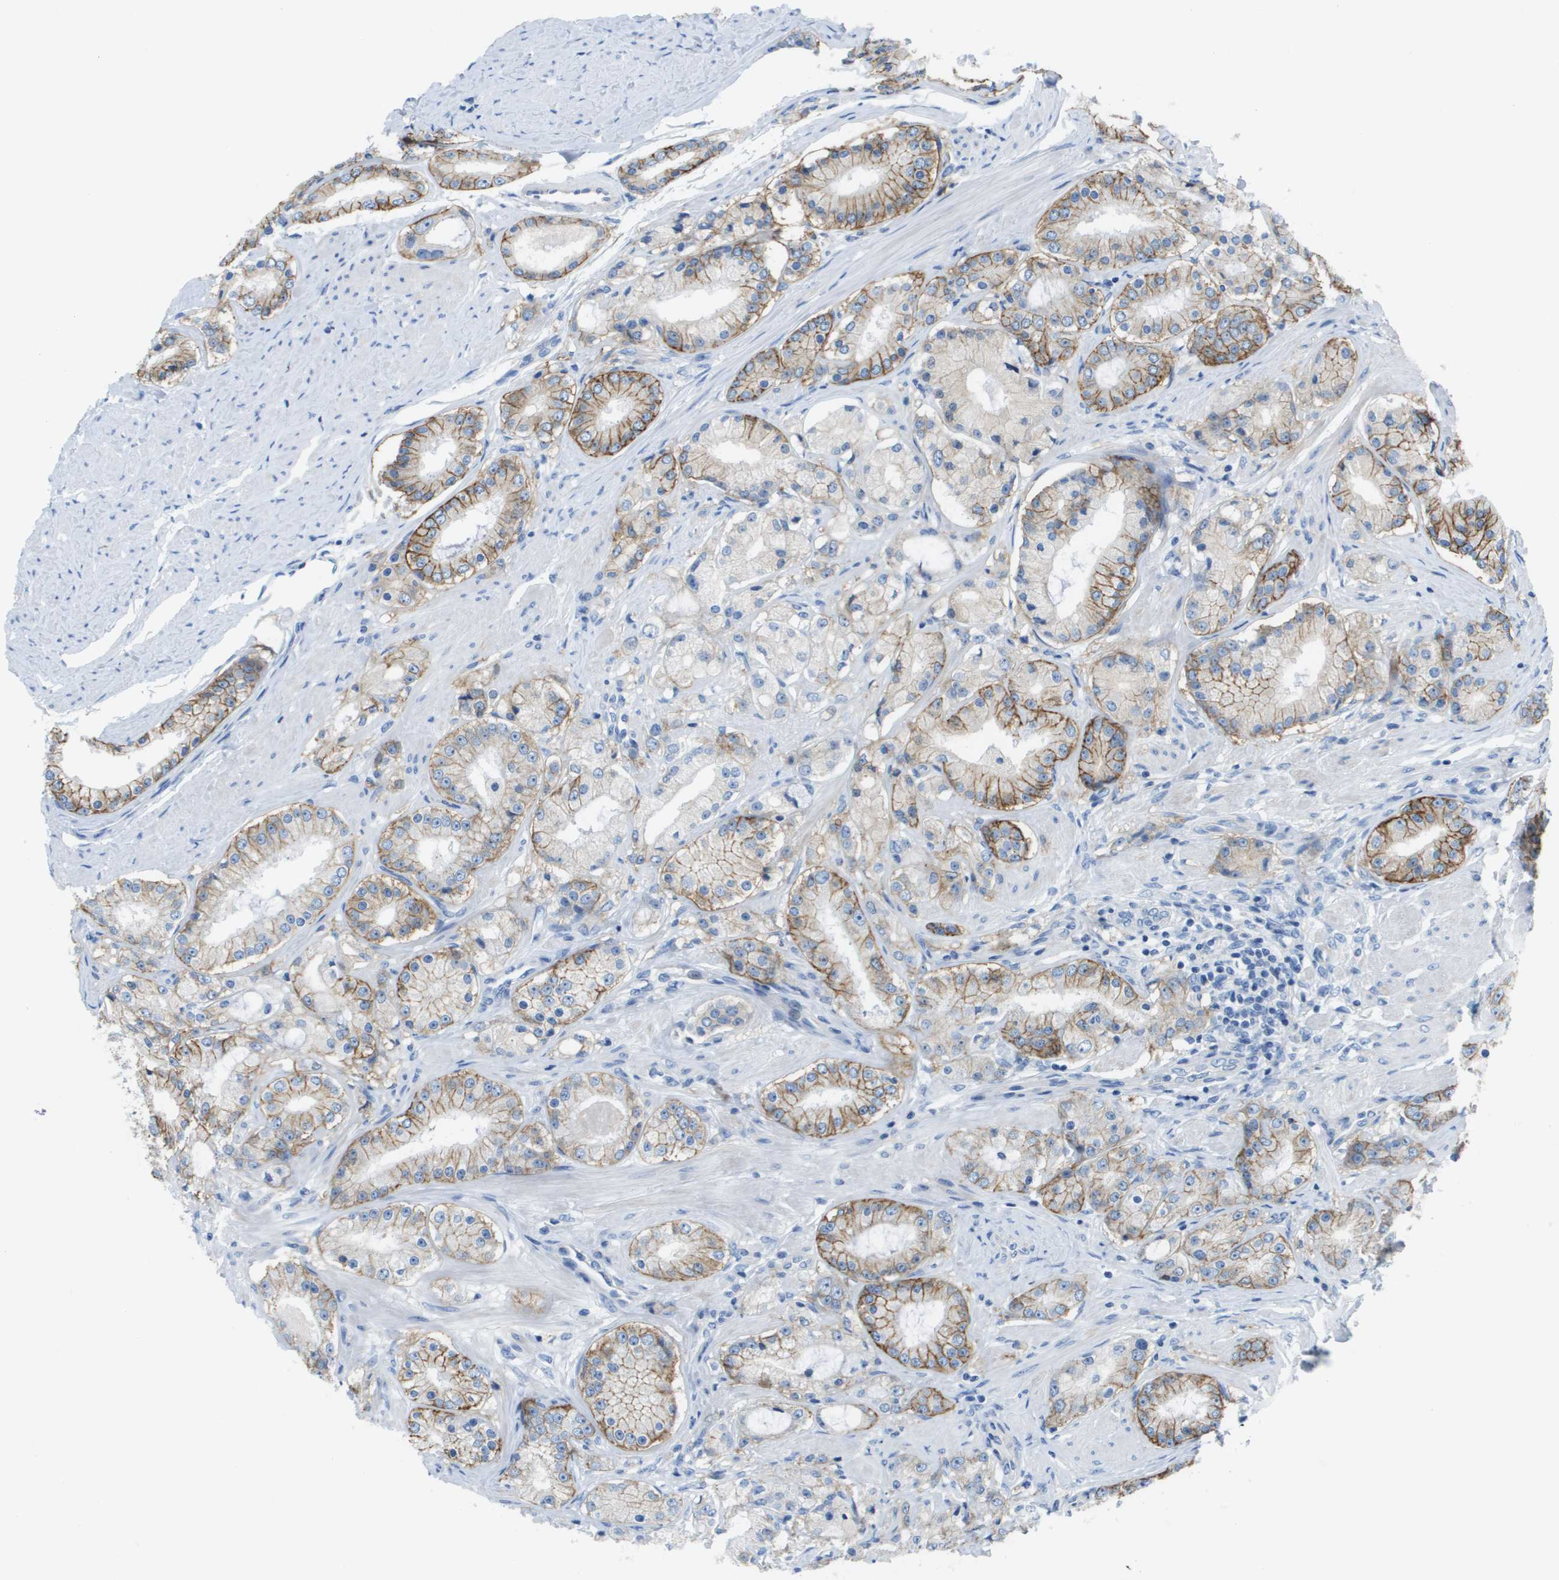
{"staining": {"intensity": "moderate", "quantity": ">75%", "location": "cytoplasmic/membranous"}, "tissue": "prostate cancer", "cell_type": "Tumor cells", "image_type": "cancer", "snomed": [{"axis": "morphology", "description": "Adenocarcinoma, Low grade"}, {"axis": "topography", "description": "Prostate"}], "caption": "Tumor cells display moderate cytoplasmic/membranous staining in about >75% of cells in adenocarcinoma (low-grade) (prostate). Nuclei are stained in blue.", "gene": "CD46", "patient": {"sex": "male", "age": 63}}